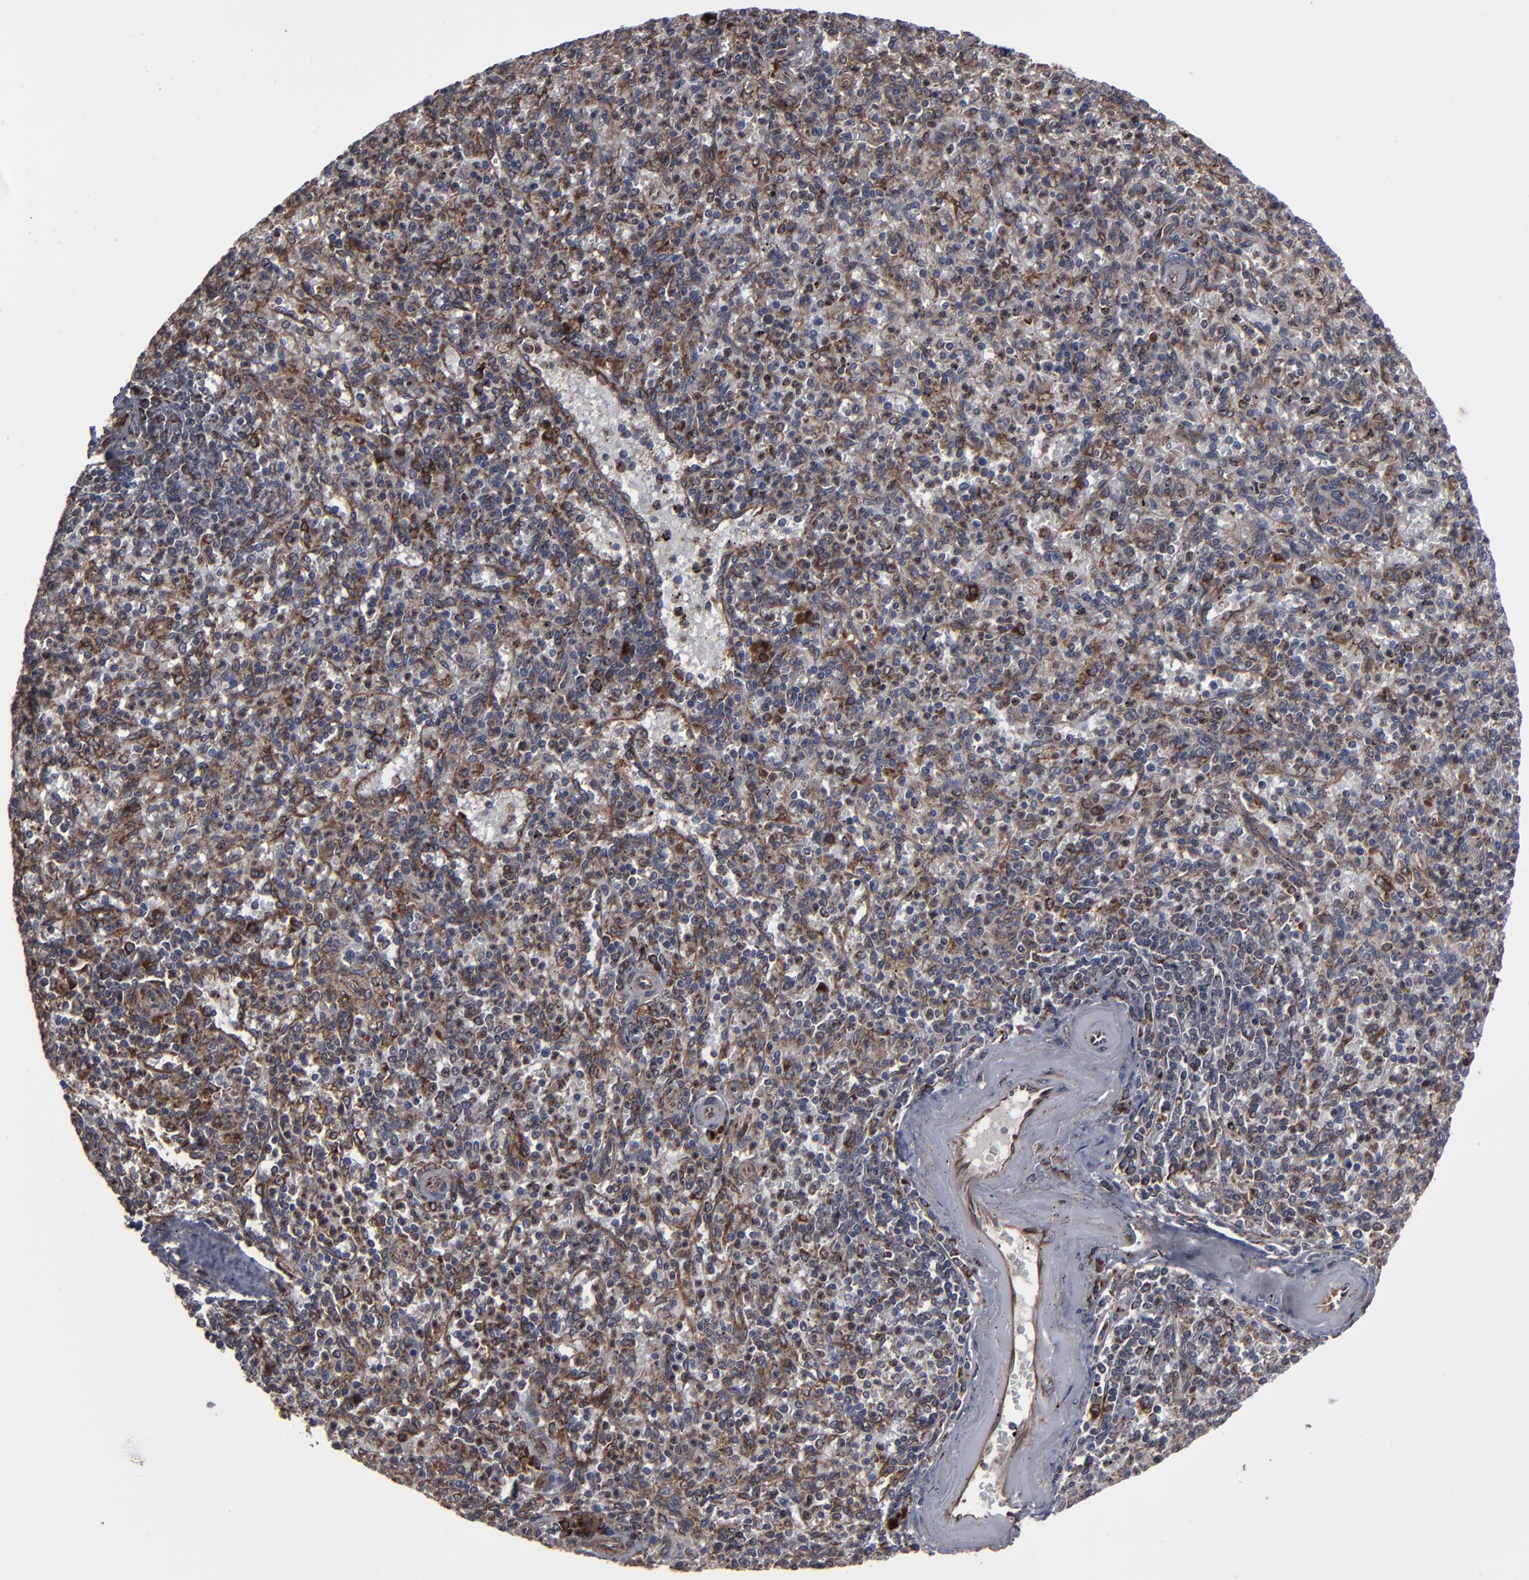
{"staining": {"intensity": "moderate", "quantity": "25%-75%", "location": "cytoplasmic/membranous"}, "tissue": "spleen", "cell_type": "Cells in red pulp", "image_type": "normal", "snomed": [{"axis": "morphology", "description": "Normal tissue, NOS"}, {"axis": "topography", "description": "Spleen"}], "caption": "Protein expression analysis of benign spleen displays moderate cytoplasmic/membranous staining in approximately 25%-75% of cells in red pulp. Using DAB (brown) and hematoxylin (blue) stains, captured at high magnification using brightfield microscopy.", "gene": "CNIH1", "patient": {"sex": "male", "age": 72}}